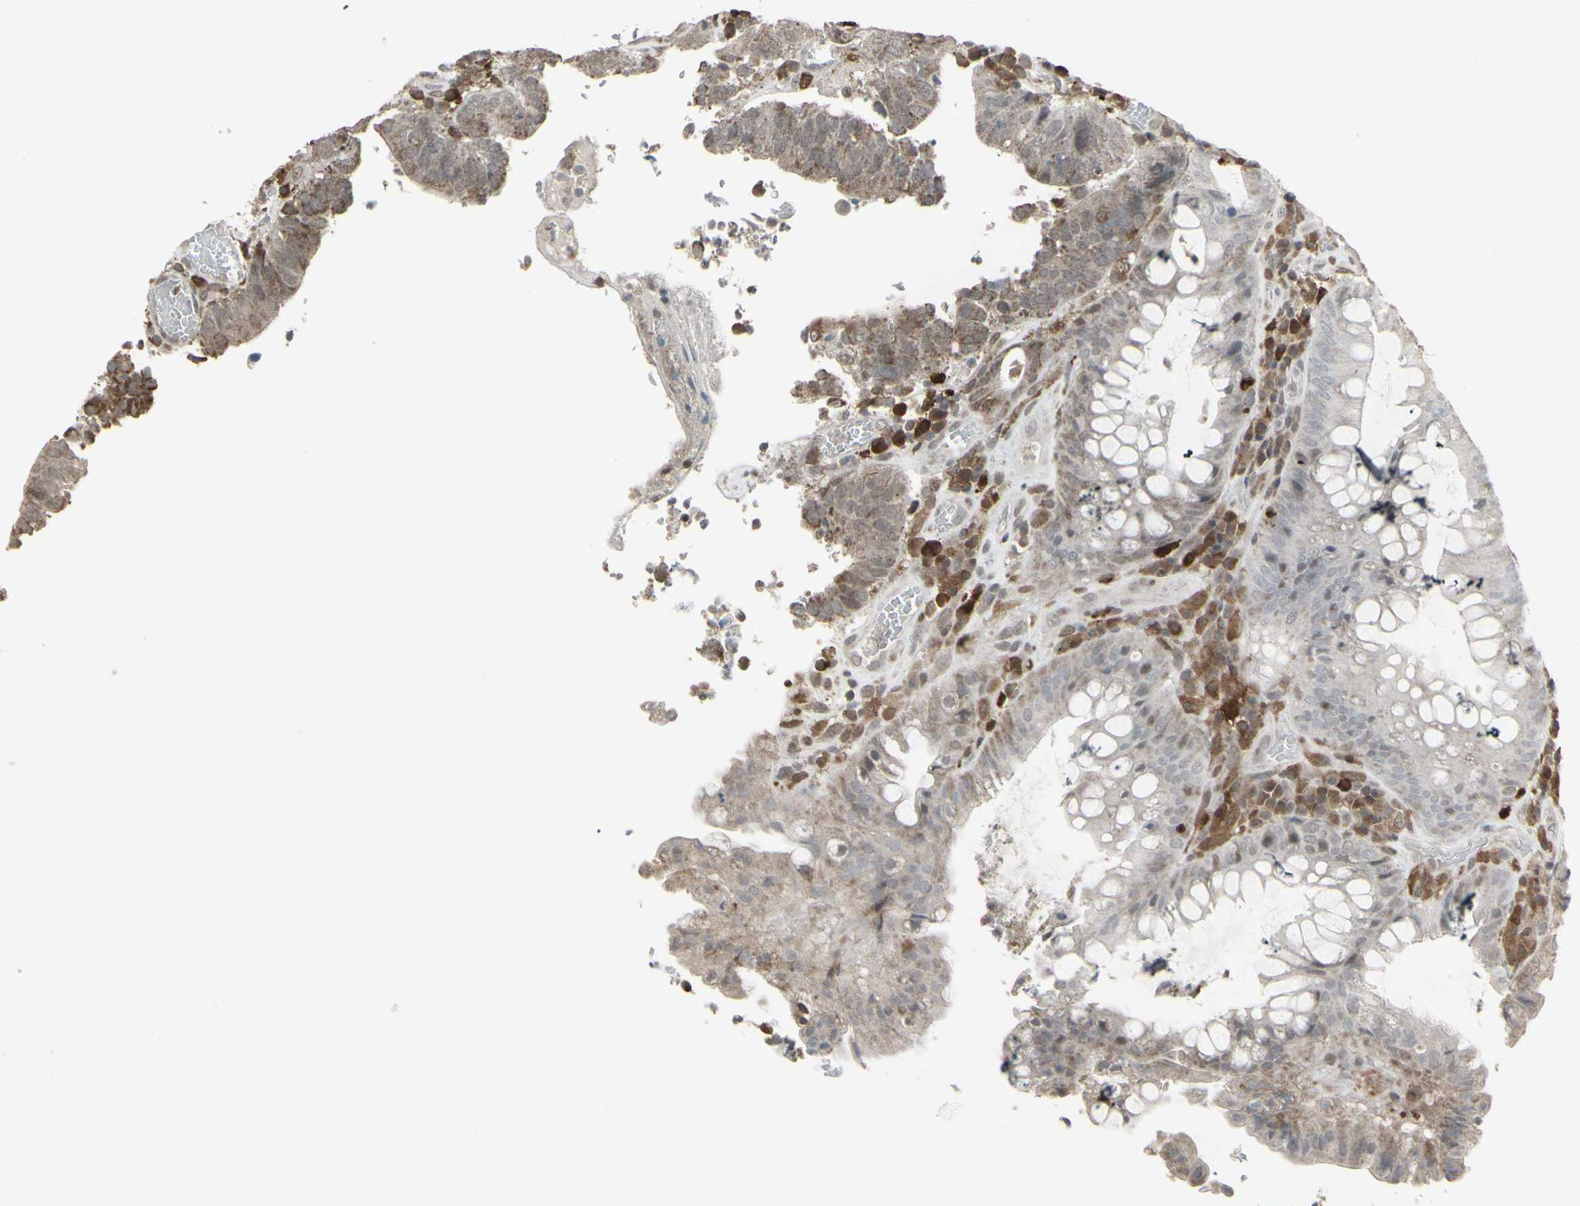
{"staining": {"intensity": "weak", "quantity": ">75%", "location": "cytoplasmic/membranous"}, "tissue": "colorectal cancer", "cell_type": "Tumor cells", "image_type": "cancer", "snomed": [{"axis": "morphology", "description": "Adenocarcinoma, NOS"}, {"axis": "topography", "description": "Rectum"}], "caption": "Weak cytoplasmic/membranous positivity for a protein is seen in approximately >75% of tumor cells of colorectal adenocarcinoma using immunohistochemistry (IHC).", "gene": "SAMSN1", "patient": {"sex": "male", "age": 72}}